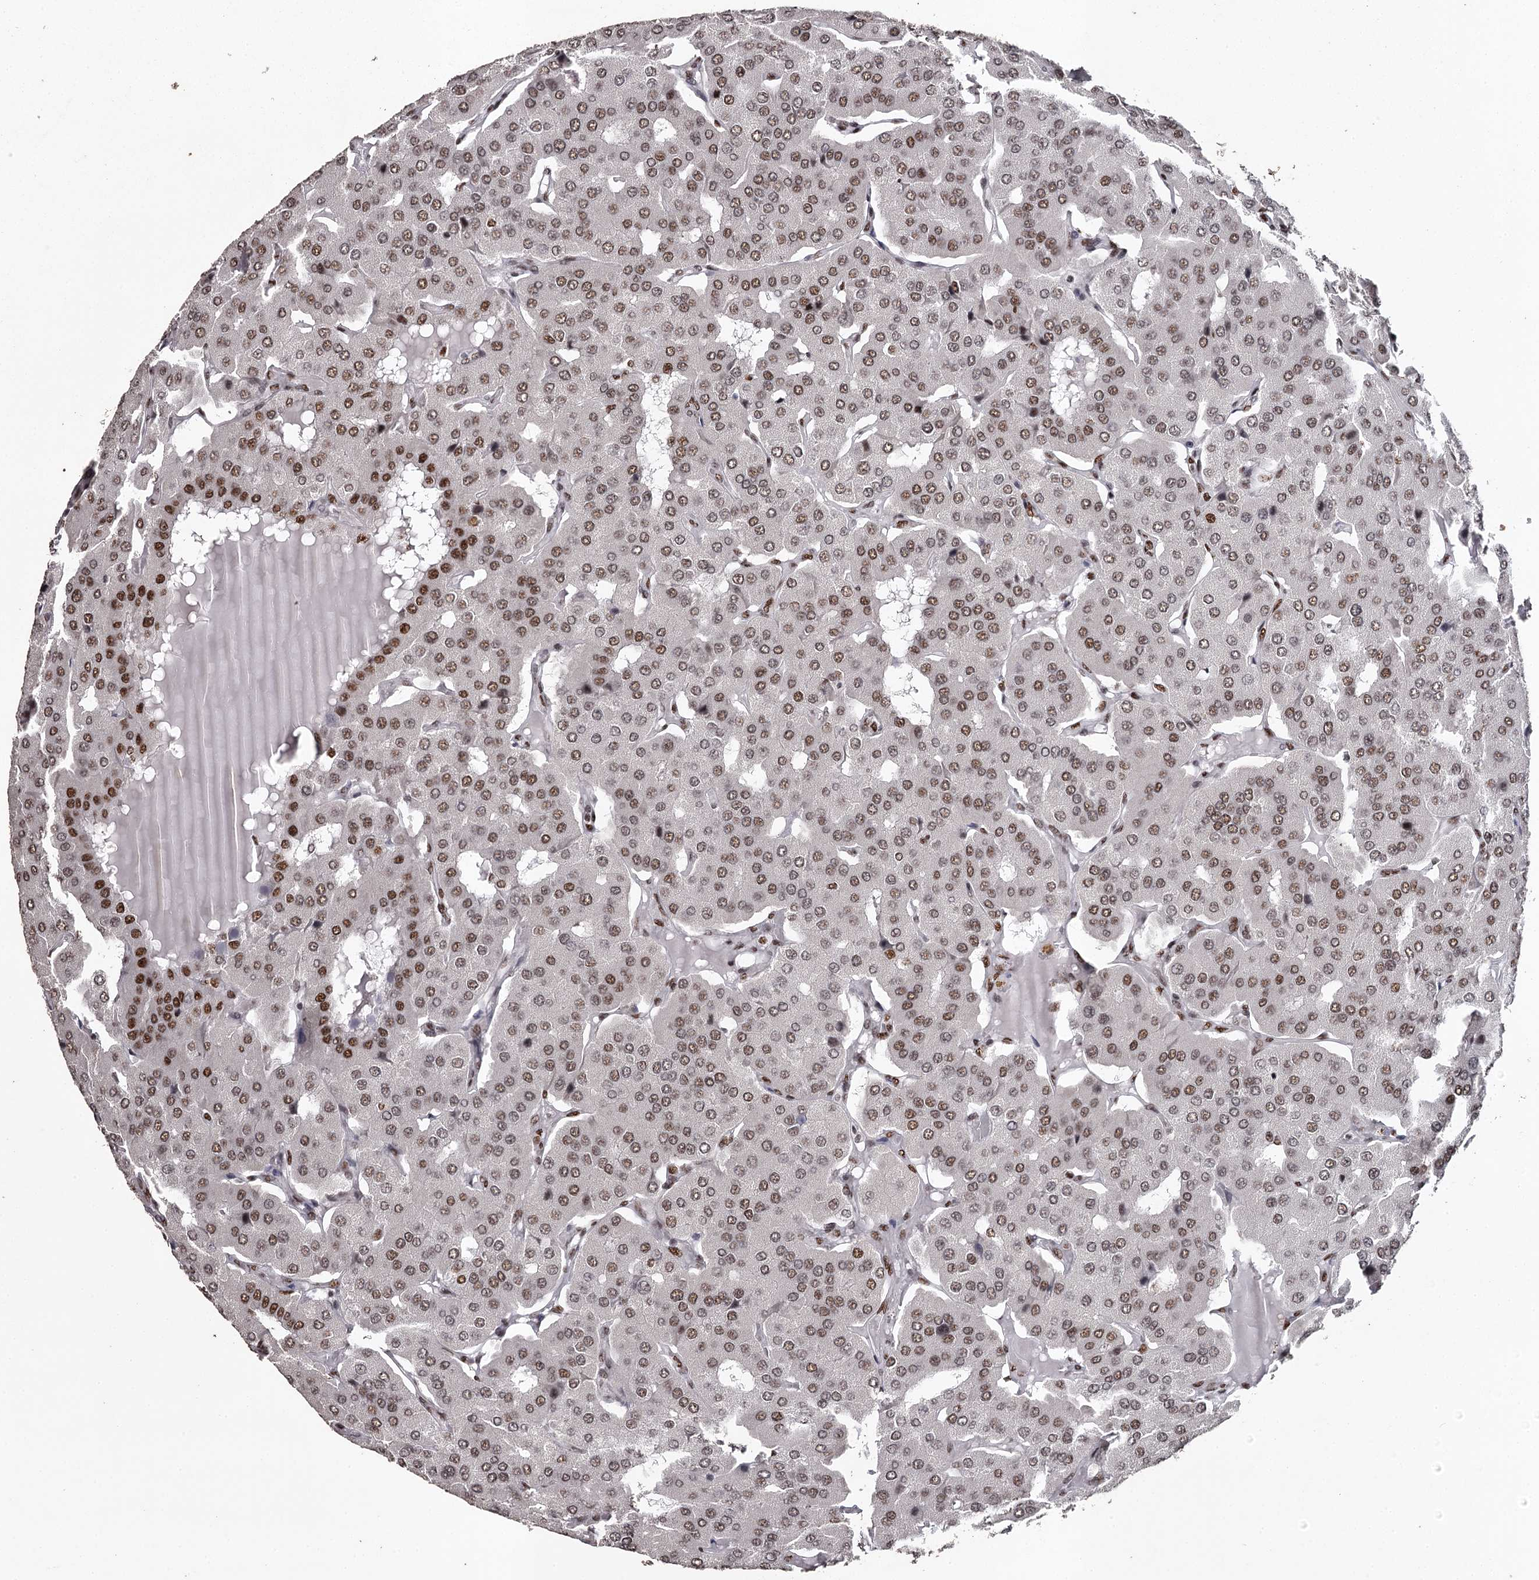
{"staining": {"intensity": "moderate", "quantity": ">75%", "location": "nuclear"}, "tissue": "parathyroid gland", "cell_type": "Glandular cells", "image_type": "normal", "snomed": [{"axis": "morphology", "description": "Normal tissue, NOS"}, {"axis": "morphology", "description": "Adenoma, NOS"}, {"axis": "topography", "description": "Parathyroid gland"}], "caption": "Protein expression analysis of benign parathyroid gland shows moderate nuclear positivity in about >75% of glandular cells. (DAB IHC with brightfield microscopy, high magnification).", "gene": "PSPC1", "patient": {"sex": "female", "age": 86}}